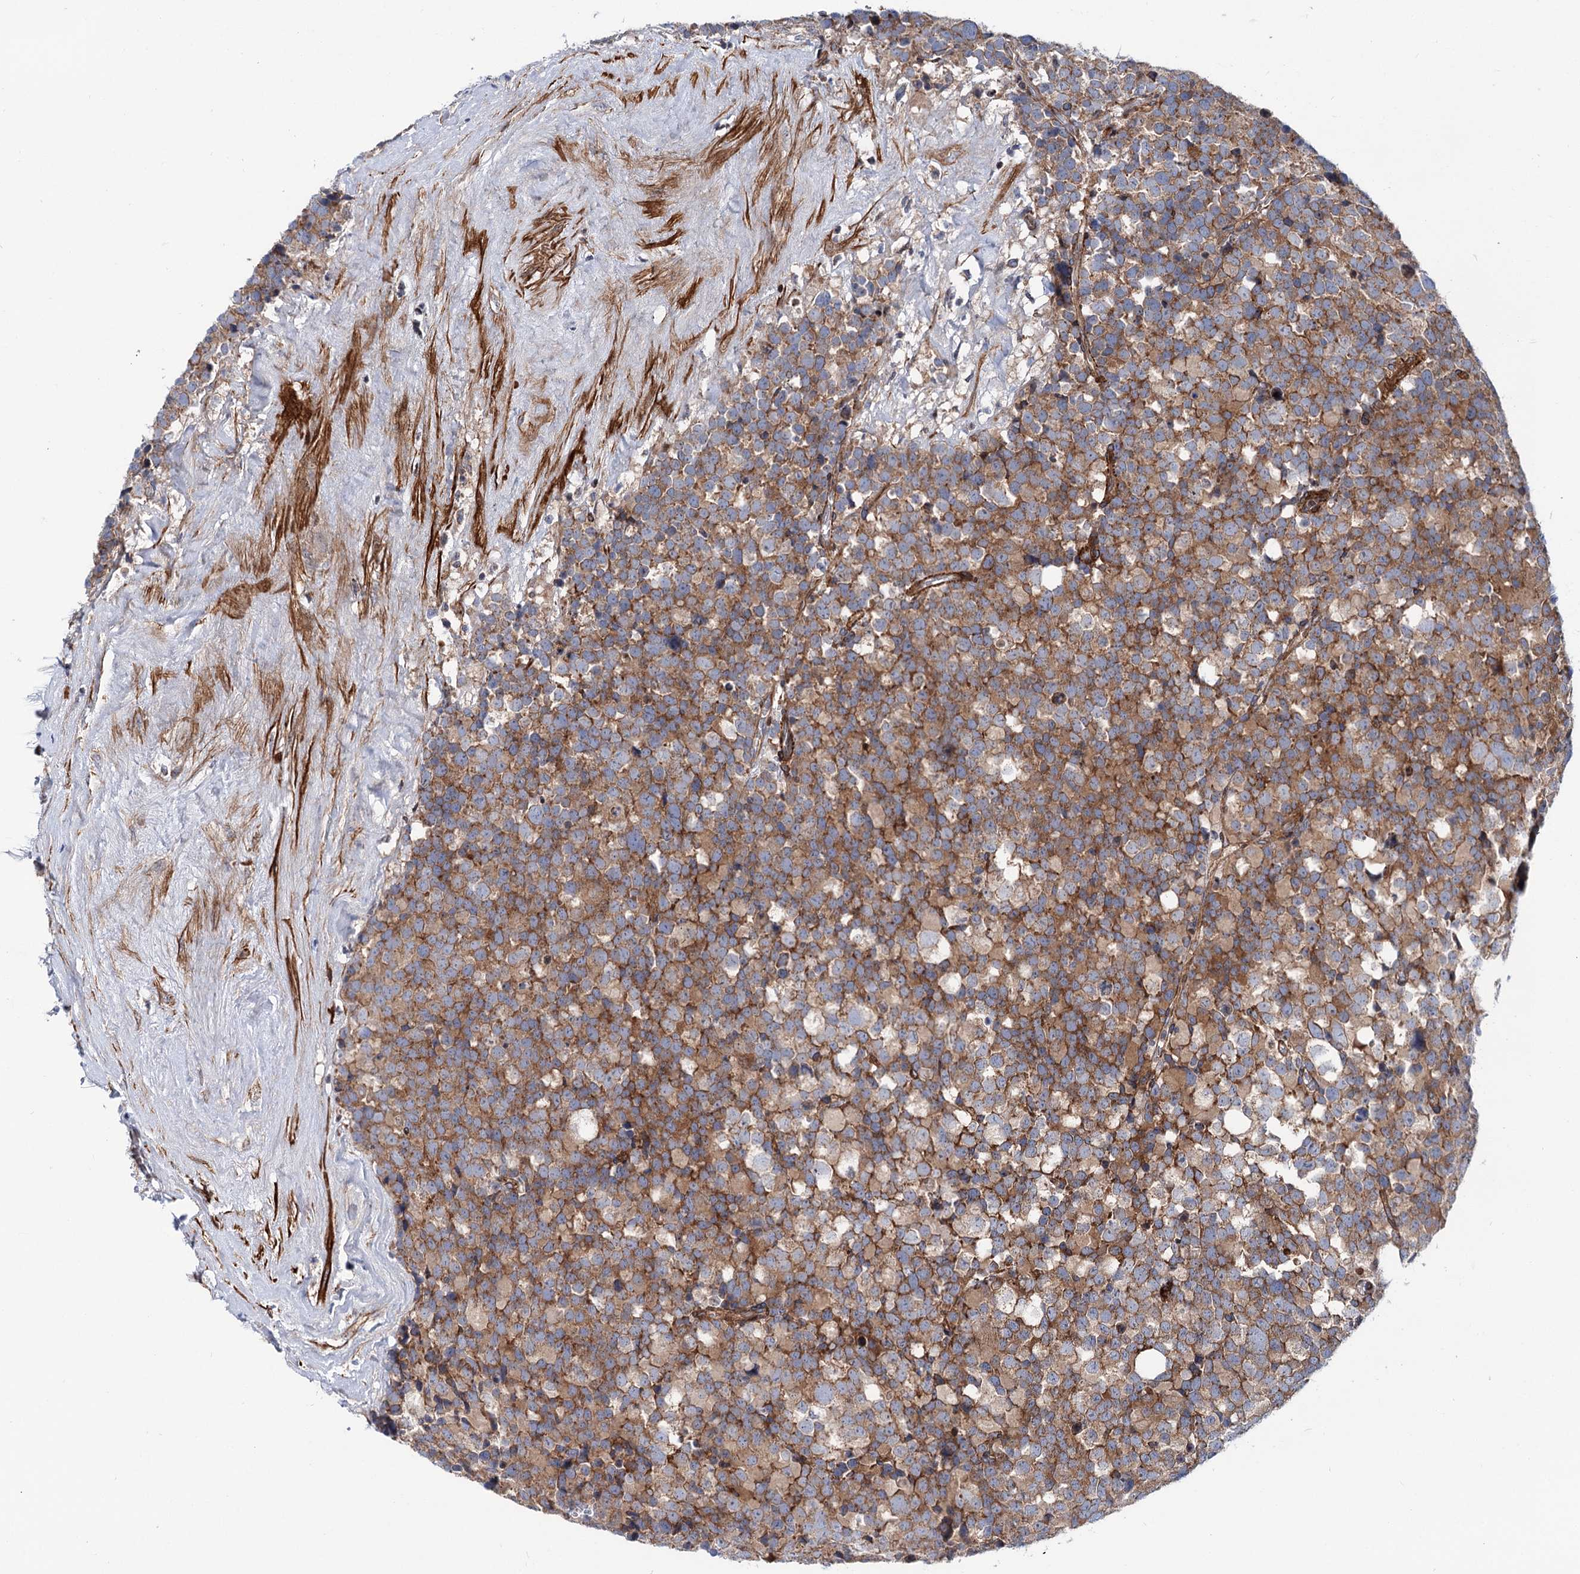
{"staining": {"intensity": "moderate", "quantity": ">75%", "location": "cytoplasmic/membranous"}, "tissue": "testis cancer", "cell_type": "Tumor cells", "image_type": "cancer", "snomed": [{"axis": "morphology", "description": "Seminoma, NOS"}, {"axis": "topography", "description": "Testis"}], "caption": "IHC histopathology image of human testis cancer (seminoma) stained for a protein (brown), which reveals medium levels of moderate cytoplasmic/membranous staining in about >75% of tumor cells.", "gene": "THAP9", "patient": {"sex": "male", "age": 71}}